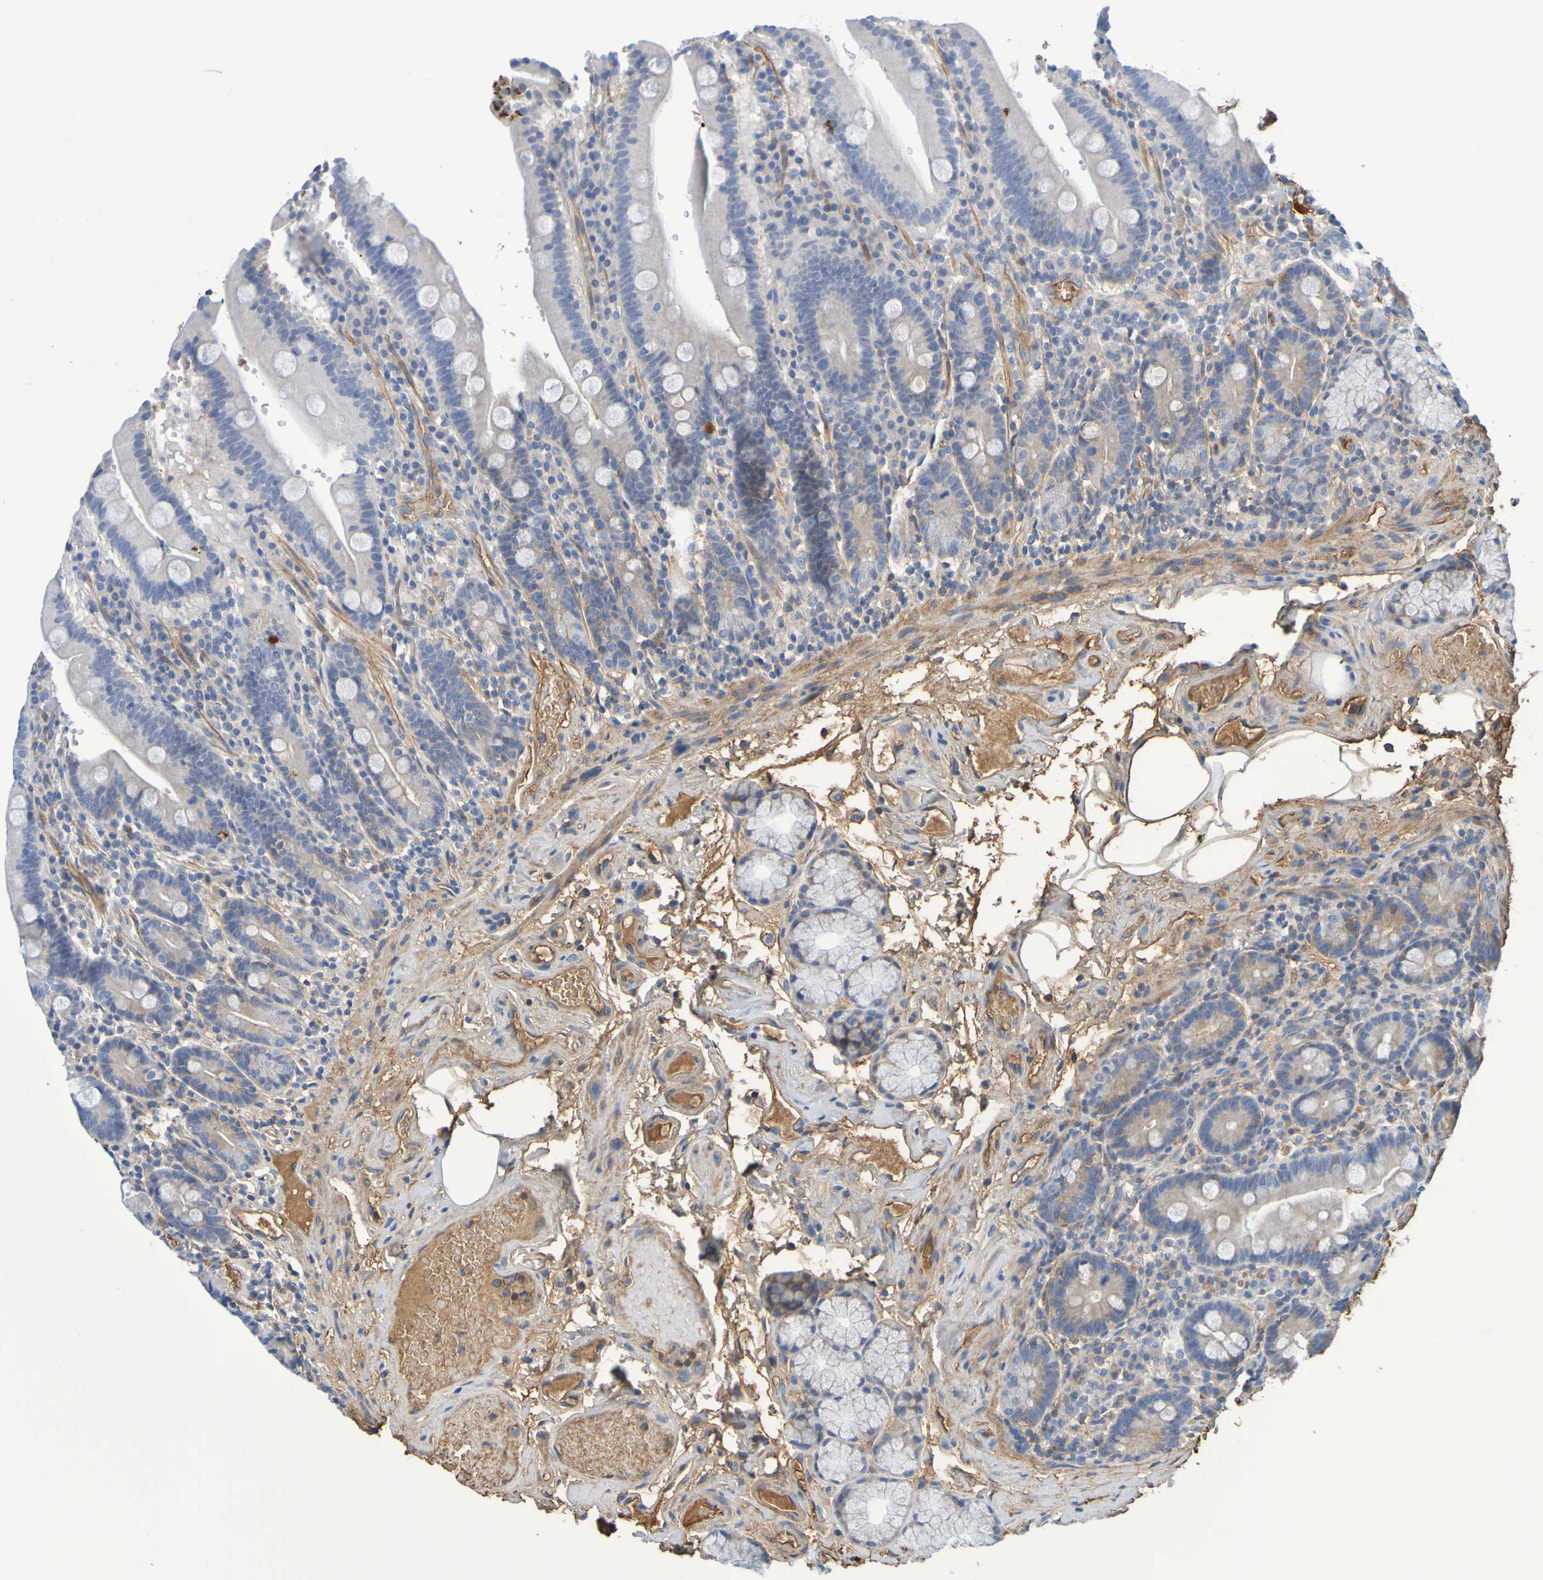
{"staining": {"intensity": "moderate", "quantity": "<25%", "location": "cytoplasmic/membranous"}, "tissue": "duodenum", "cell_type": "Glandular cells", "image_type": "normal", "snomed": [{"axis": "morphology", "description": "Normal tissue, NOS"}, {"axis": "topography", "description": "Small intestine, NOS"}], "caption": "Immunohistochemistry (IHC) (DAB) staining of normal human duodenum shows moderate cytoplasmic/membranous protein staining in about <25% of glandular cells. (DAB IHC, brown staining for protein, blue staining for nuclei).", "gene": "GAB3", "patient": {"sex": "female", "age": 71}}